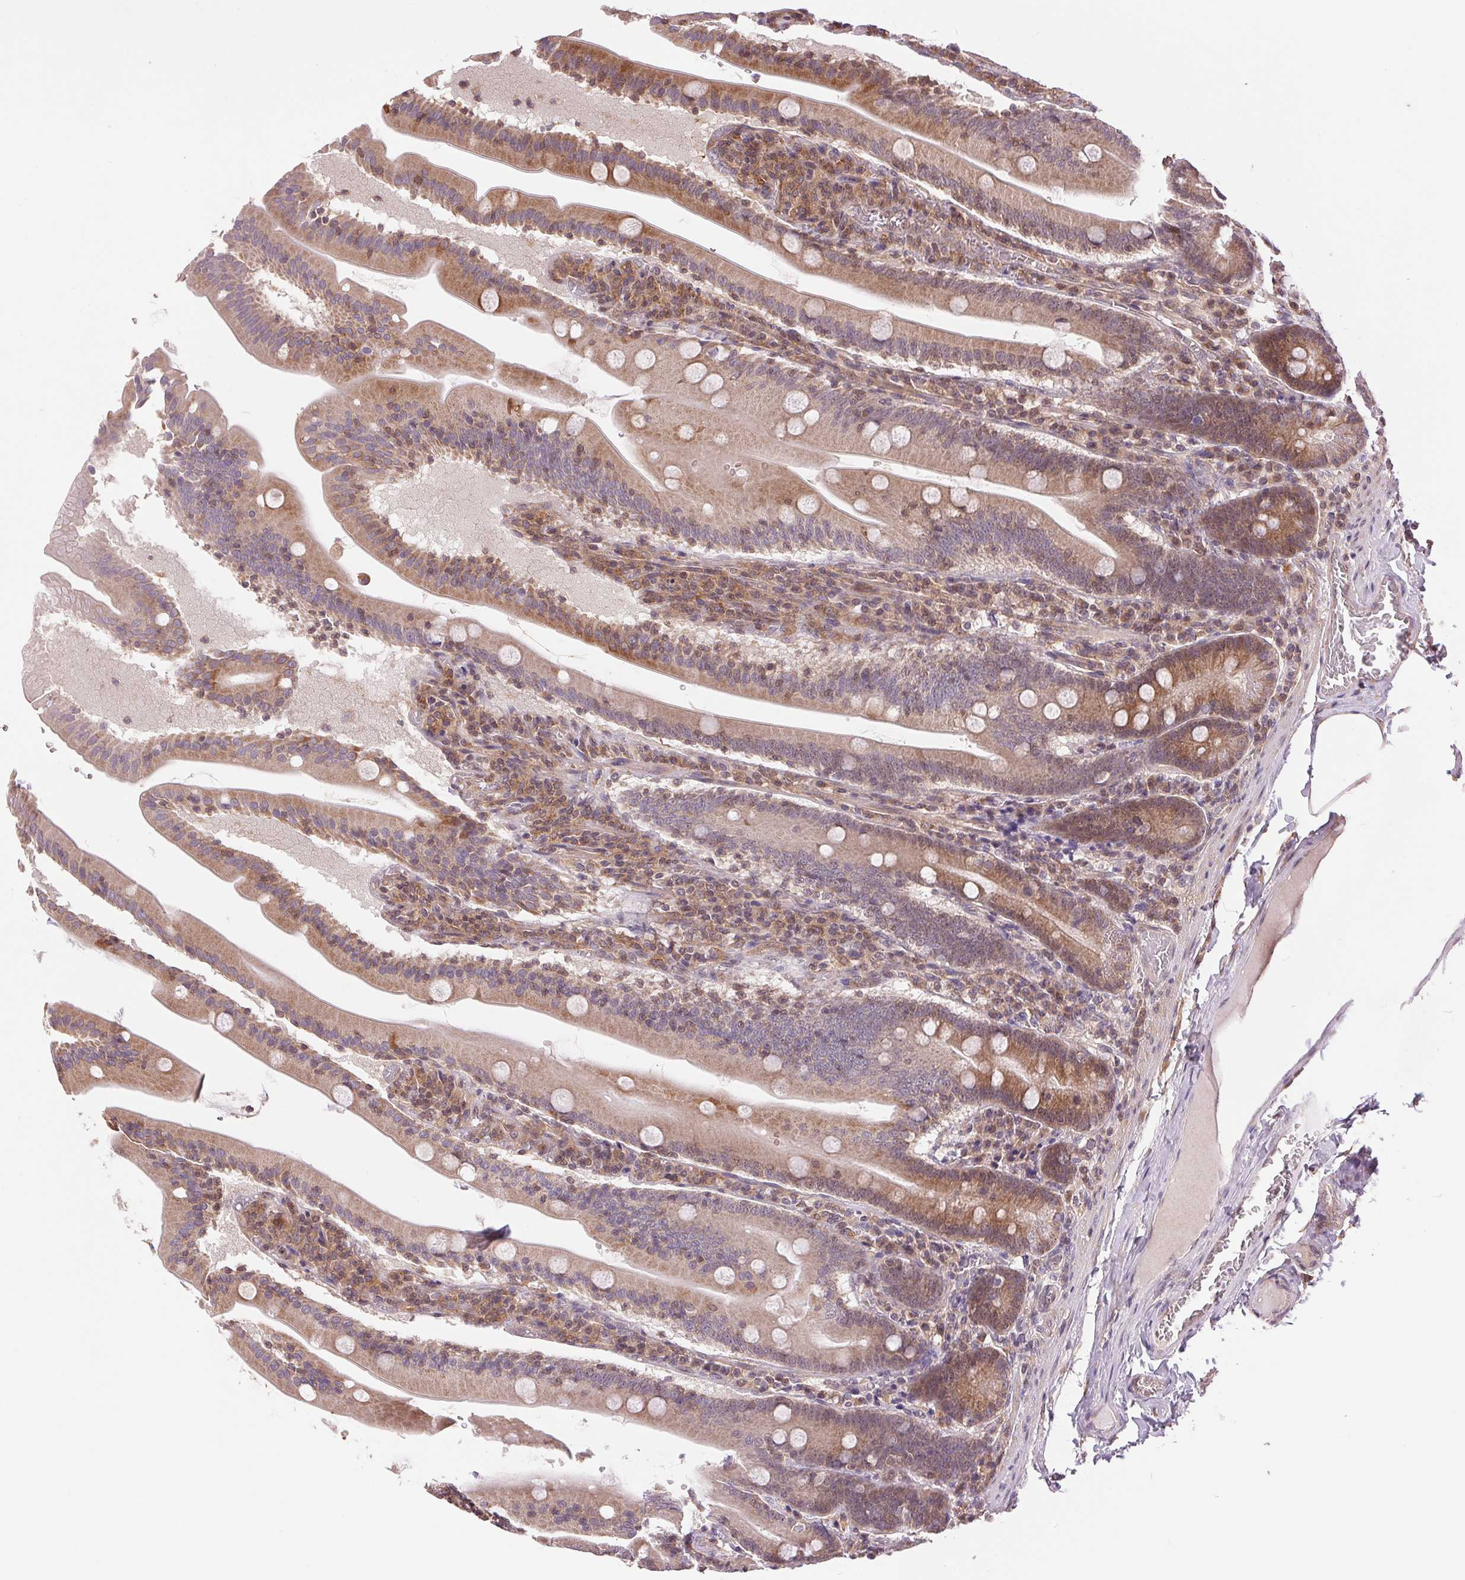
{"staining": {"intensity": "moderate", "quantity": ">75%", "location": "cytoplasmic/membranous,nuclear"}, "tissue": "small intestine", "cell_type": "Glandular cells", "image_type": "normal", "snomed": [{"axis": "morphology", "description": "Normal tissue, NOS"}, {"axis": "topography", "description": "Small intestine"}], "caption": "Protein expression analysis of benign small intestine displays moderate cytoplasmic/membranous,nuclear staining in approximately >75% of glandular cells. Immunohistochemistry stains the protein of interest in brown and the nuclei are stained blue.", "gene": "BTF3L4", "patient": {"sex": "male", "age": 37}}